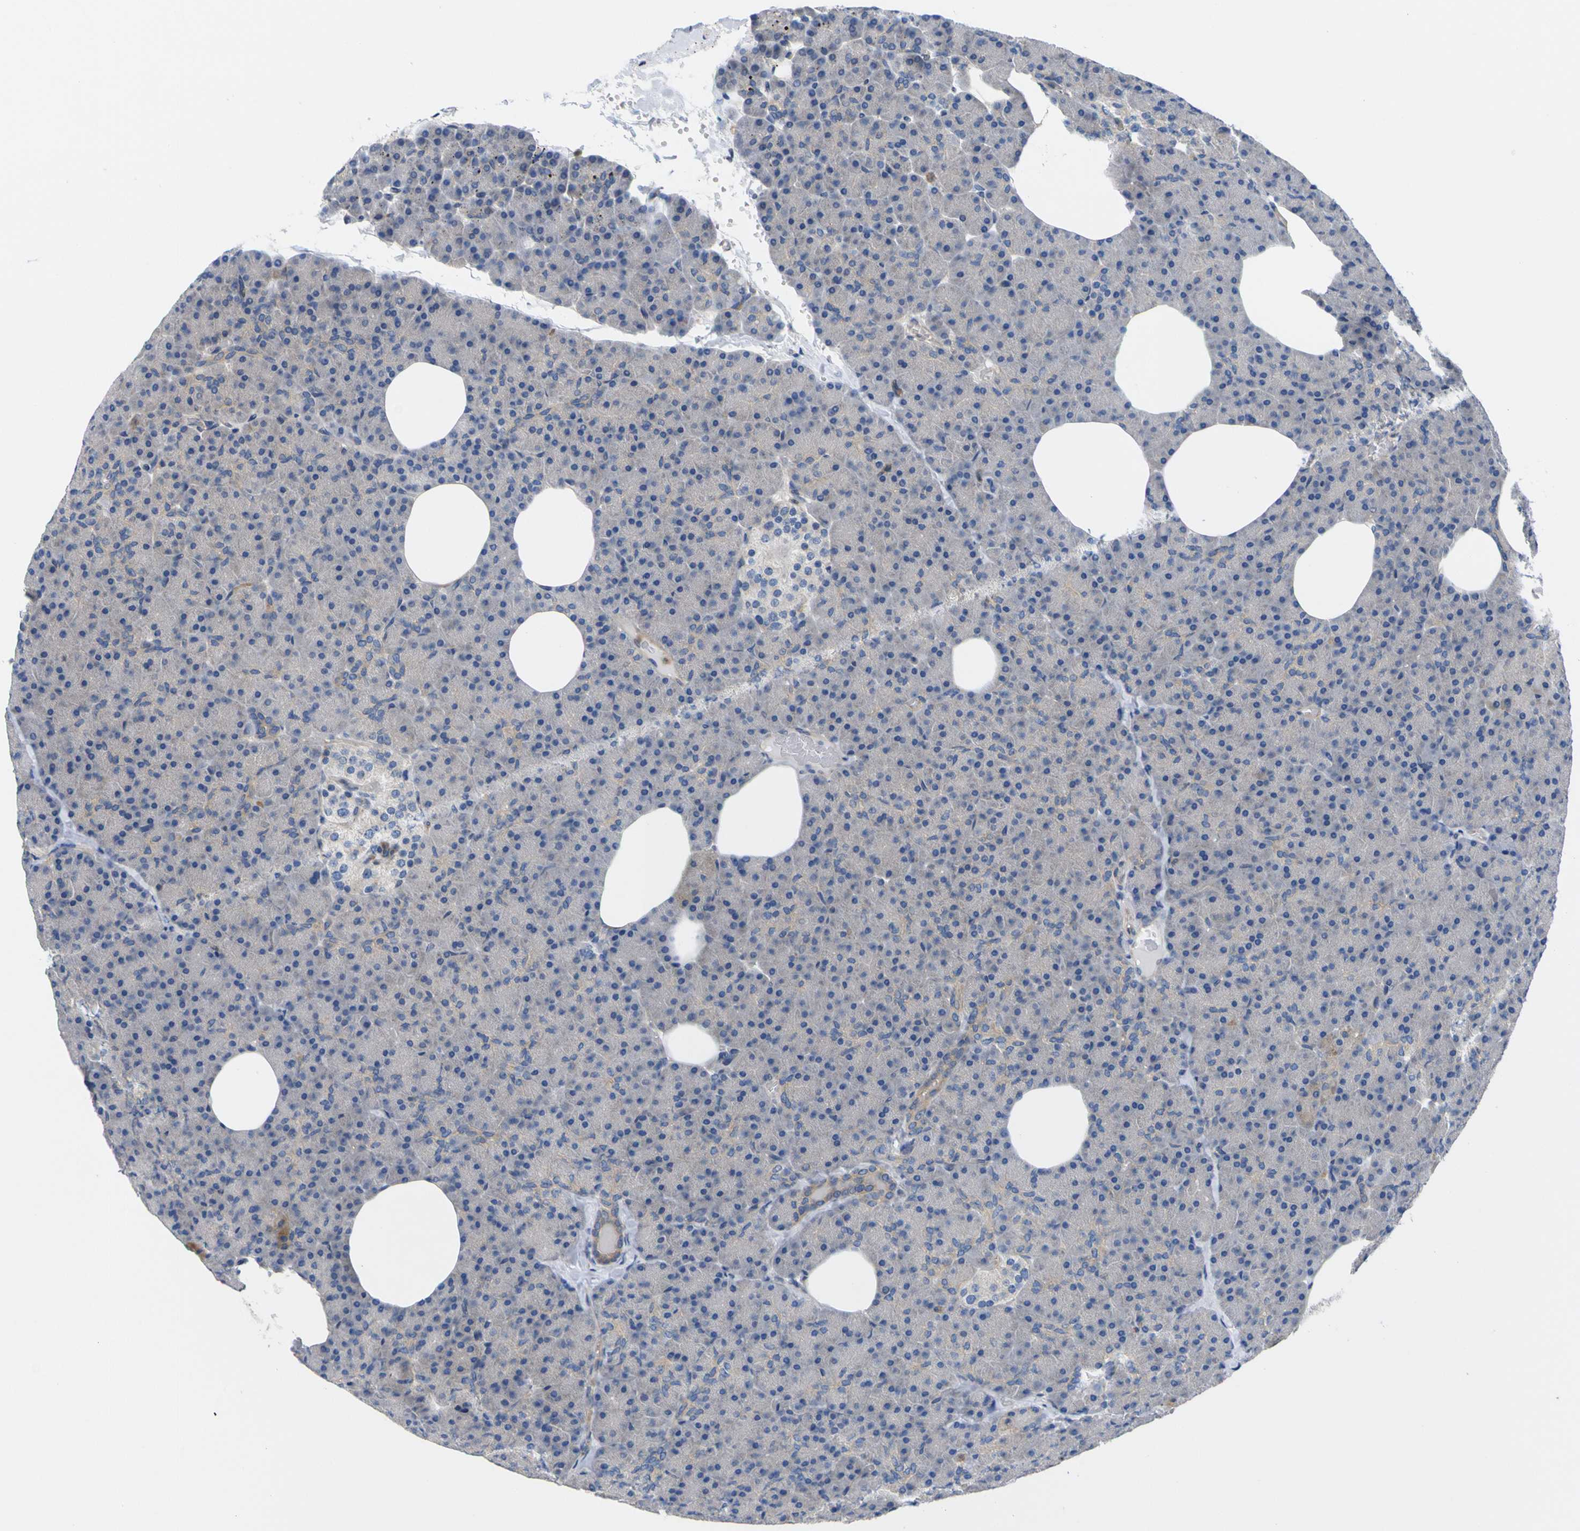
{"staining": {"intensity": "weak", "quantity": "<25%", "location": "cytoplasmic/membranous"}, "tissue": "pancreas", "cell_type": "Exocrine glandular cells", "image_type": "normal", "snomed": [{"axis": "morphology", "description": "Normal tissue, NOS"}, {"axis": "topography", "description": "Pancreas"}], "caption": "Exocrine glandular cells show no significant protein expression in unremarkable pancreas. The staining is performed using DAB (3,3'-diaminobenzidine) brown chromogen with nuclei counter-stained in using hematoxylin.", "gene": "USH1C", "patient": {"sex": "female", "age": 35}}